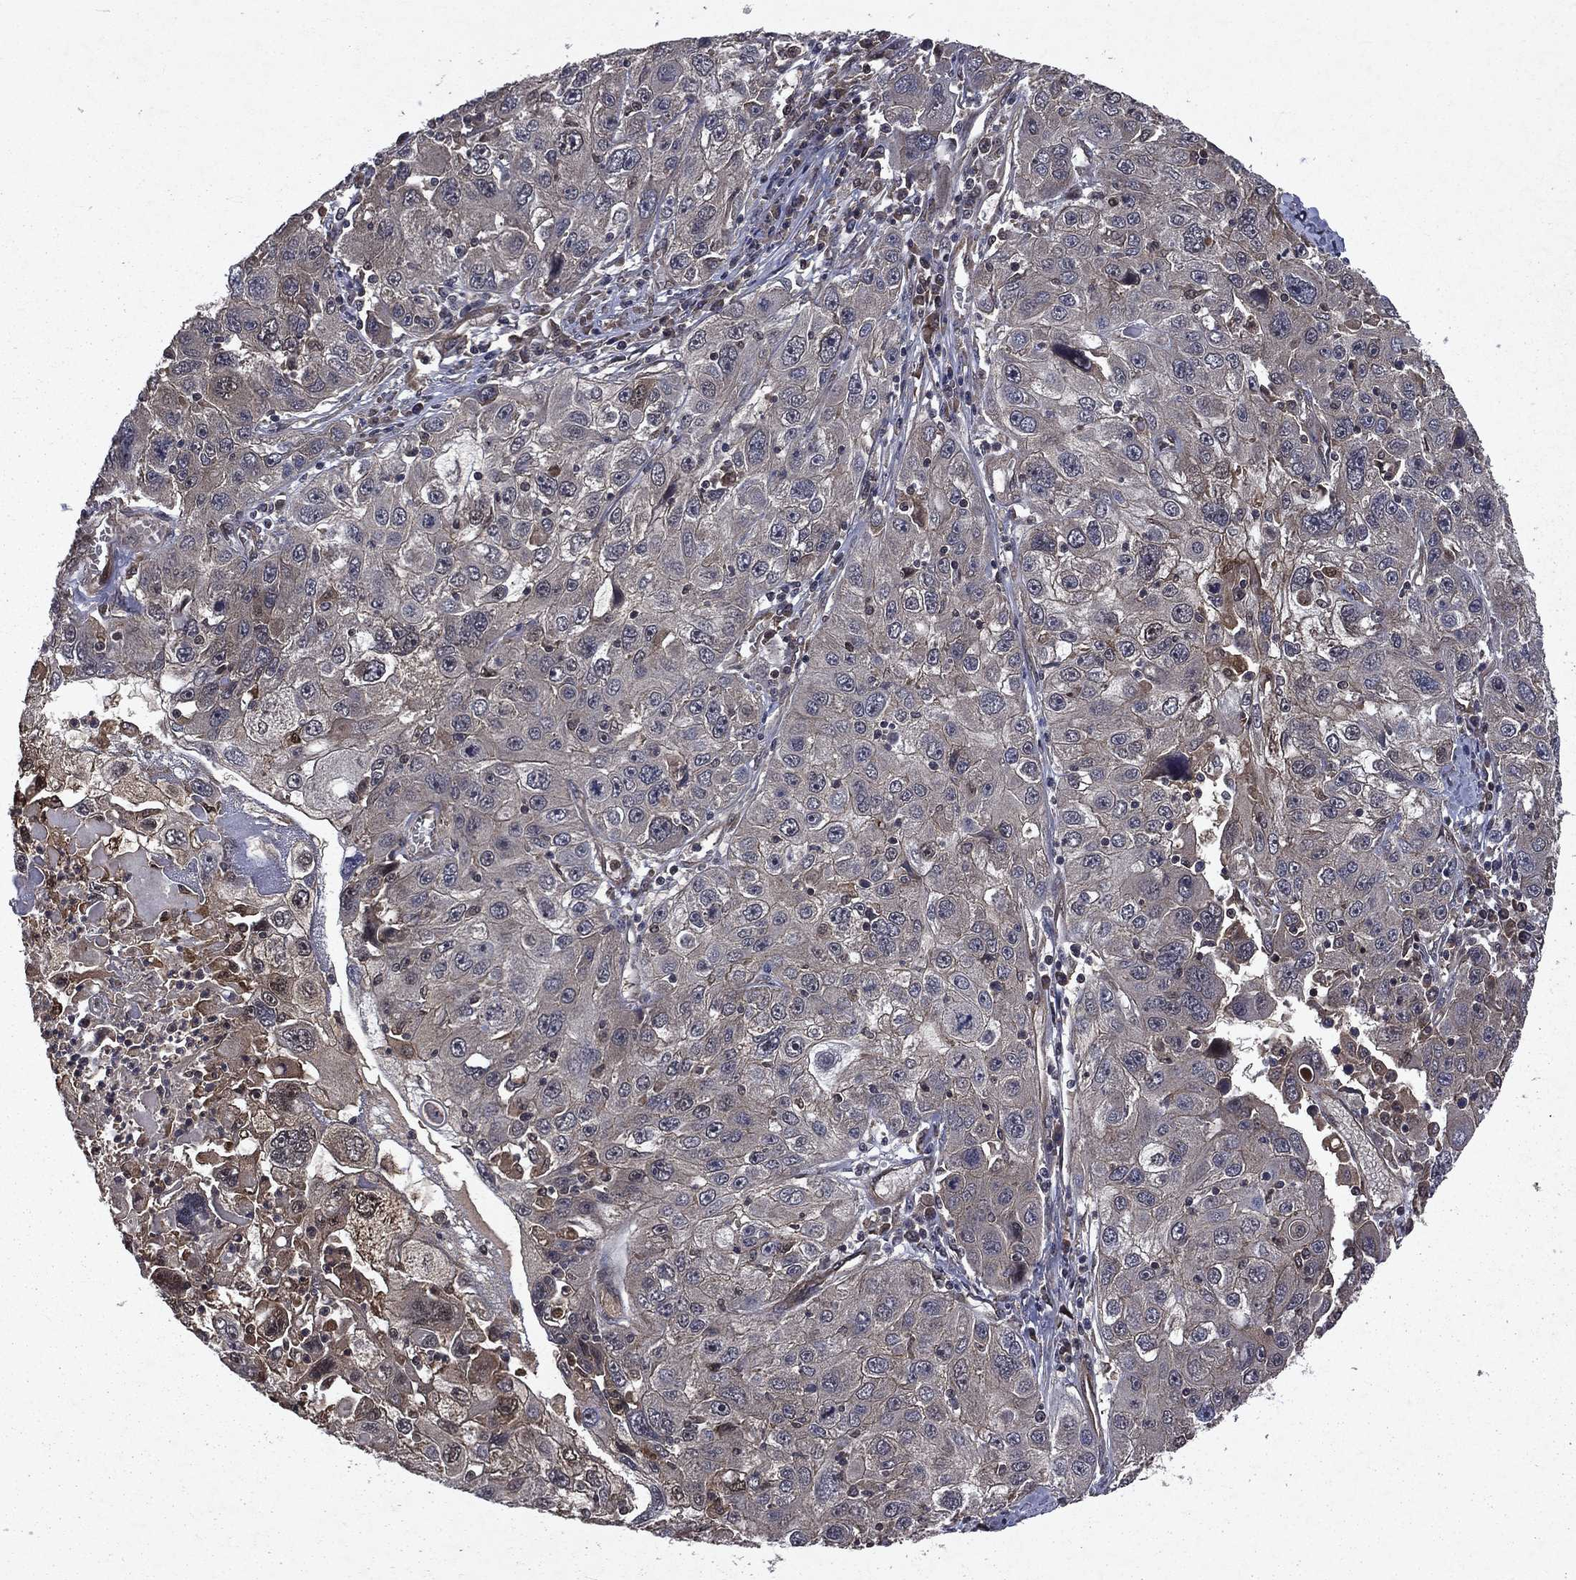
{"staining": {"intensity": "negative", "quantity": "none", "location": "none"}, "tissue": "stomach cancer", "cell_type": "Tumor cells", "image_type": "cancer", "snomed": [{"axis": "morphology", "description": "Adenocarcinoma, NOS"}, {"axis": "topography", "description": "Stomach"}], "caption": "The micrograph displays no significant staining in tumor cells of stomach cancer (adenocarcinoma).", "gene": "FGD1", "patient": {"sex": "male", "age": 56}}